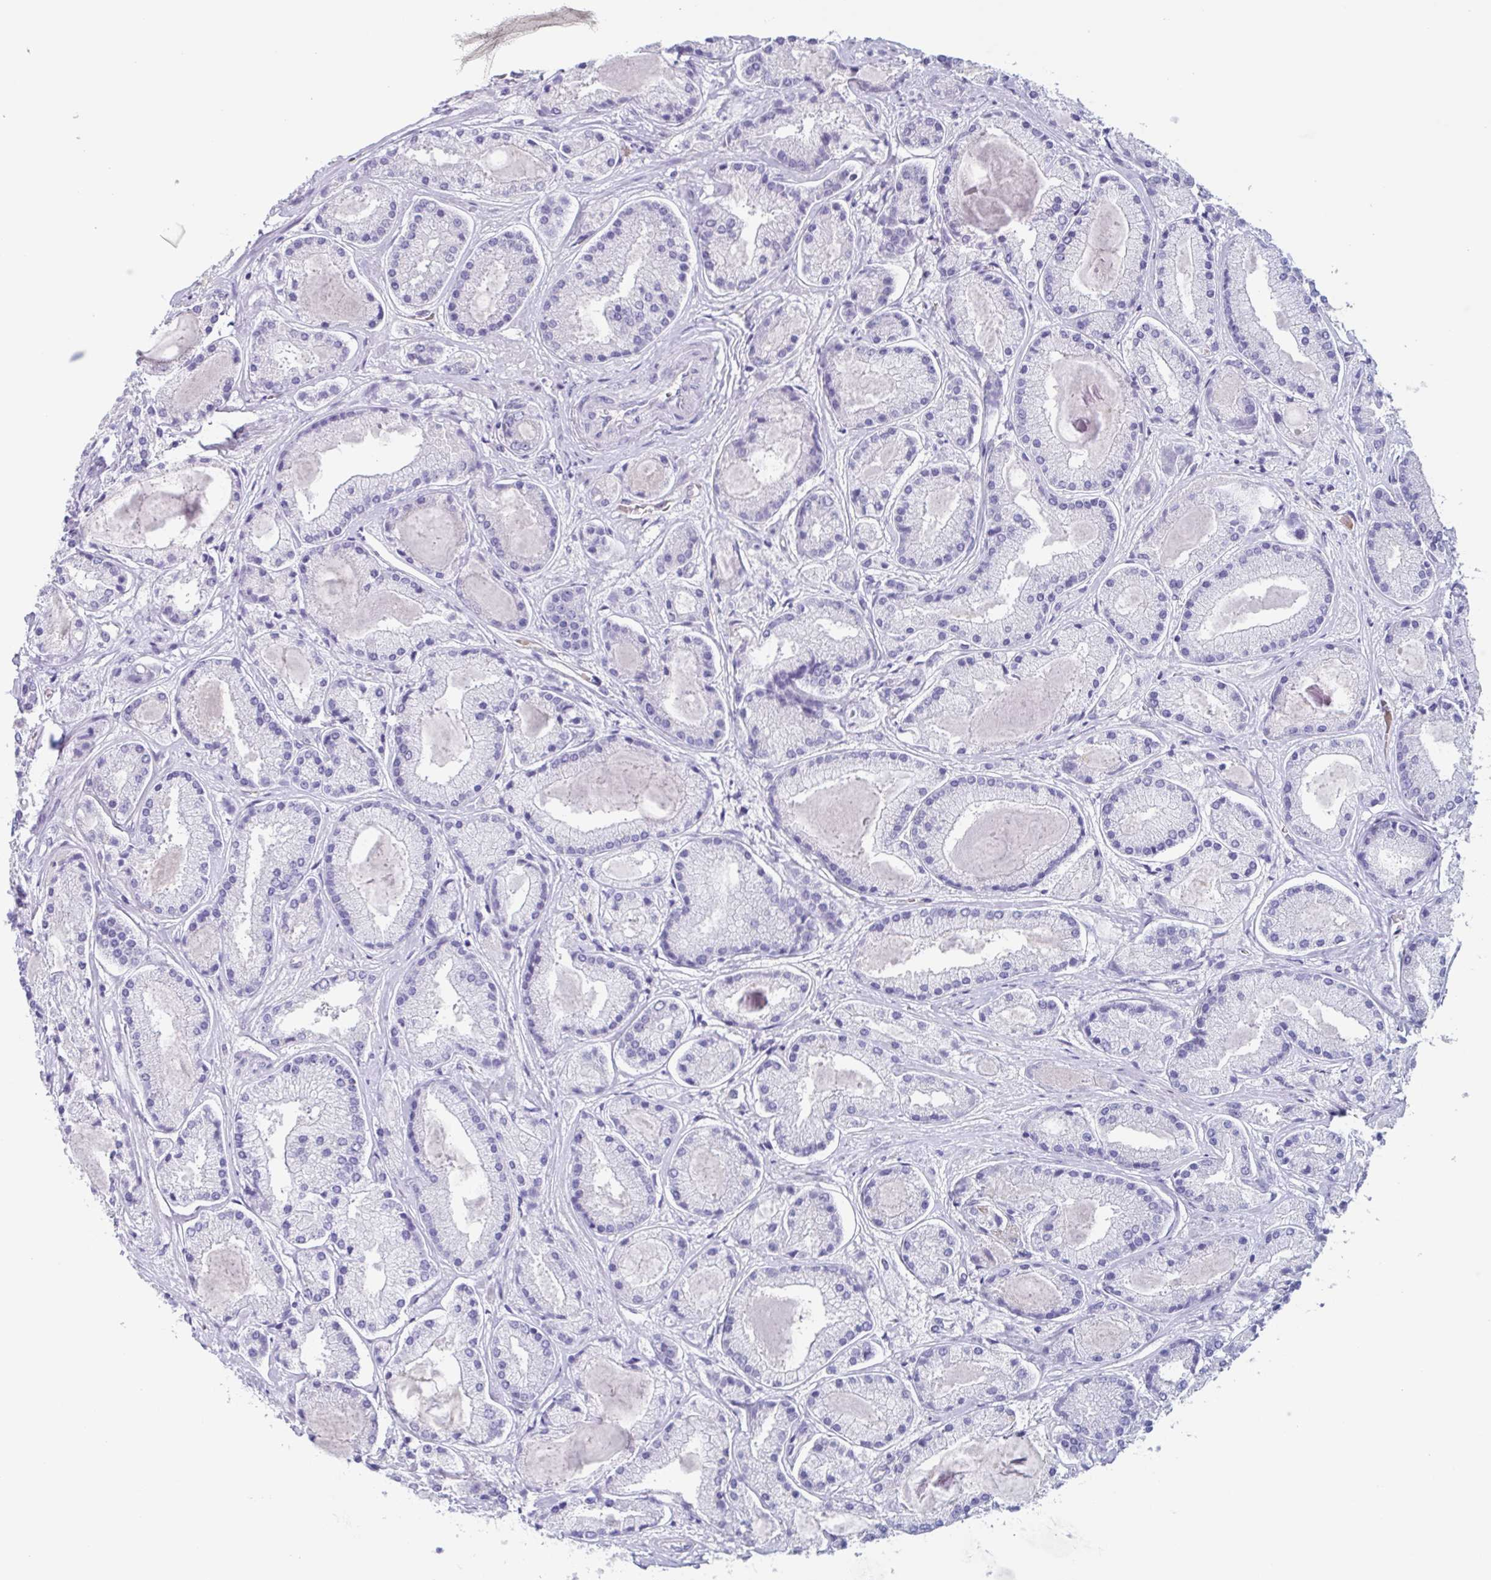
{"staining": {"intensity": "negative", "quantity": "none", "location": "none"}, "tissue": "prostate cancer", "cell_type": "Tumor cells", "image_type": "cancer", "snomed": [{"axis": "morphology", "description": "Adenocarcinoma, High grade"}, {"axis": "topography", "description": "Prostate"}], "caption": "DAB immunohistochemical staining of prostate cancer (adenocarcinoma (high-grade)) reveals no significant positivity in tumor cells. (Brightfield microscopy of DAB immunohistochemistry (IHC) at high magnification).", "gene": "BPI", "patient": {"sex": "male", "age": 67}}